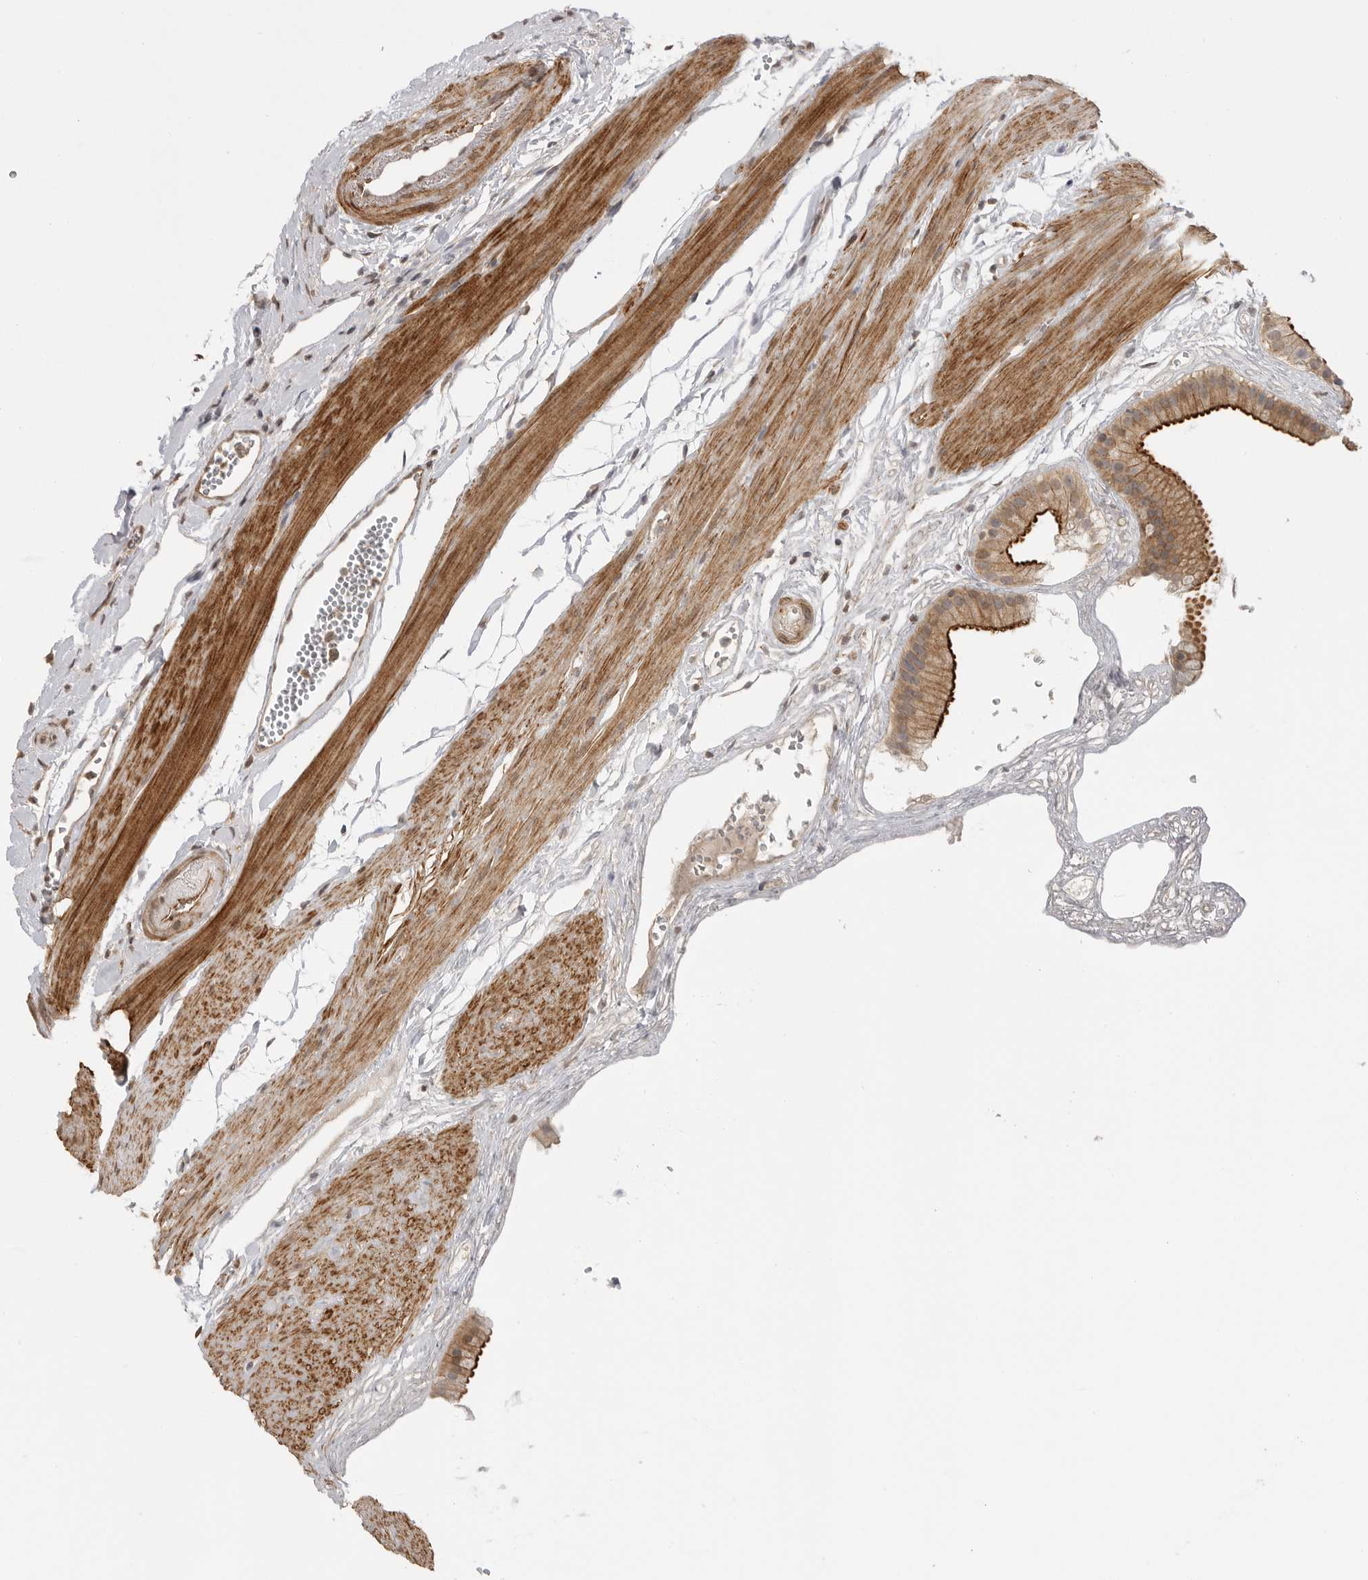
{"staining": {"intensity": "strong", "quantity": "25%-75%", "location": "cytoplasmic/membranous"}, "tissue": "gallbladder", "cell_type": "Glandular cells", "image_type": "normal", "snomed": [{"axis": "morphology", "description": "Normal tissue, NOS"}, {"axis": "topography", "description": "Gallbladder"}], "caption": "The micrograph shows a brown stain indicating the presence of a protein in the cytoplasmic/membranous of glandular cells in gallbladder.", "gene": "GPC2", "patient": {"sex": "female", "age": 64}}